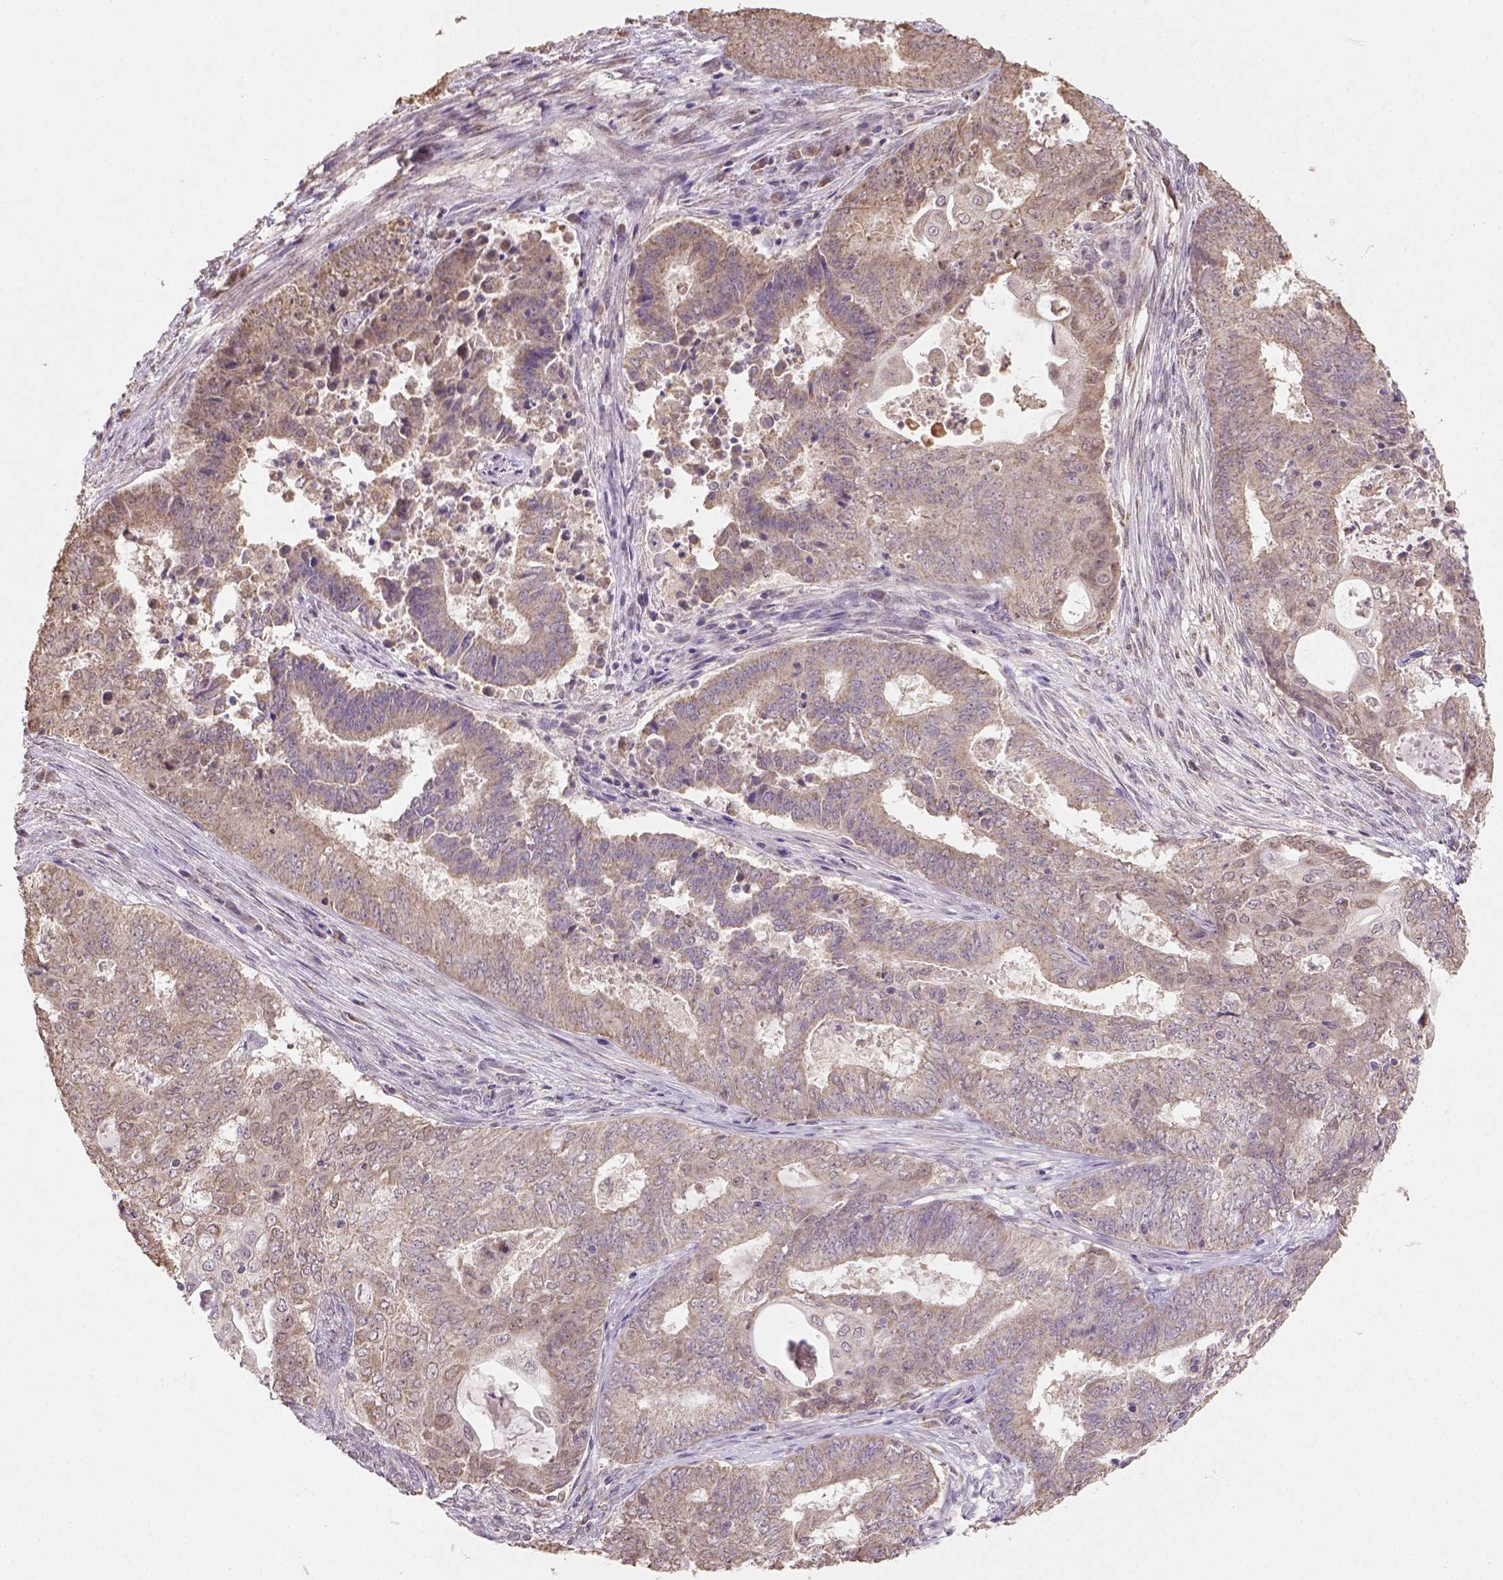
{"staining": {"intensity": "moderate", "quantity": "<25%", "location": "cytoplasmic/membranous"}, "tissue": "endometrial cancer", "cell_type": "Tumor cells", "image_type": "cancer", "snomed": [{"axis": "morphology", "description": "Adenocarcinoma, NOS"}, {"axis": "topography", "description": "Endometrium"}], "caption": "Endometrial cancer (adenocarcinoma) stained for a protein (brown) reveals moderate cytoplasmic/membranous positive staining in about <25% of tumor cells.", "gene": "NUDT10", "patient": {"sex": "female", "age": 62}}